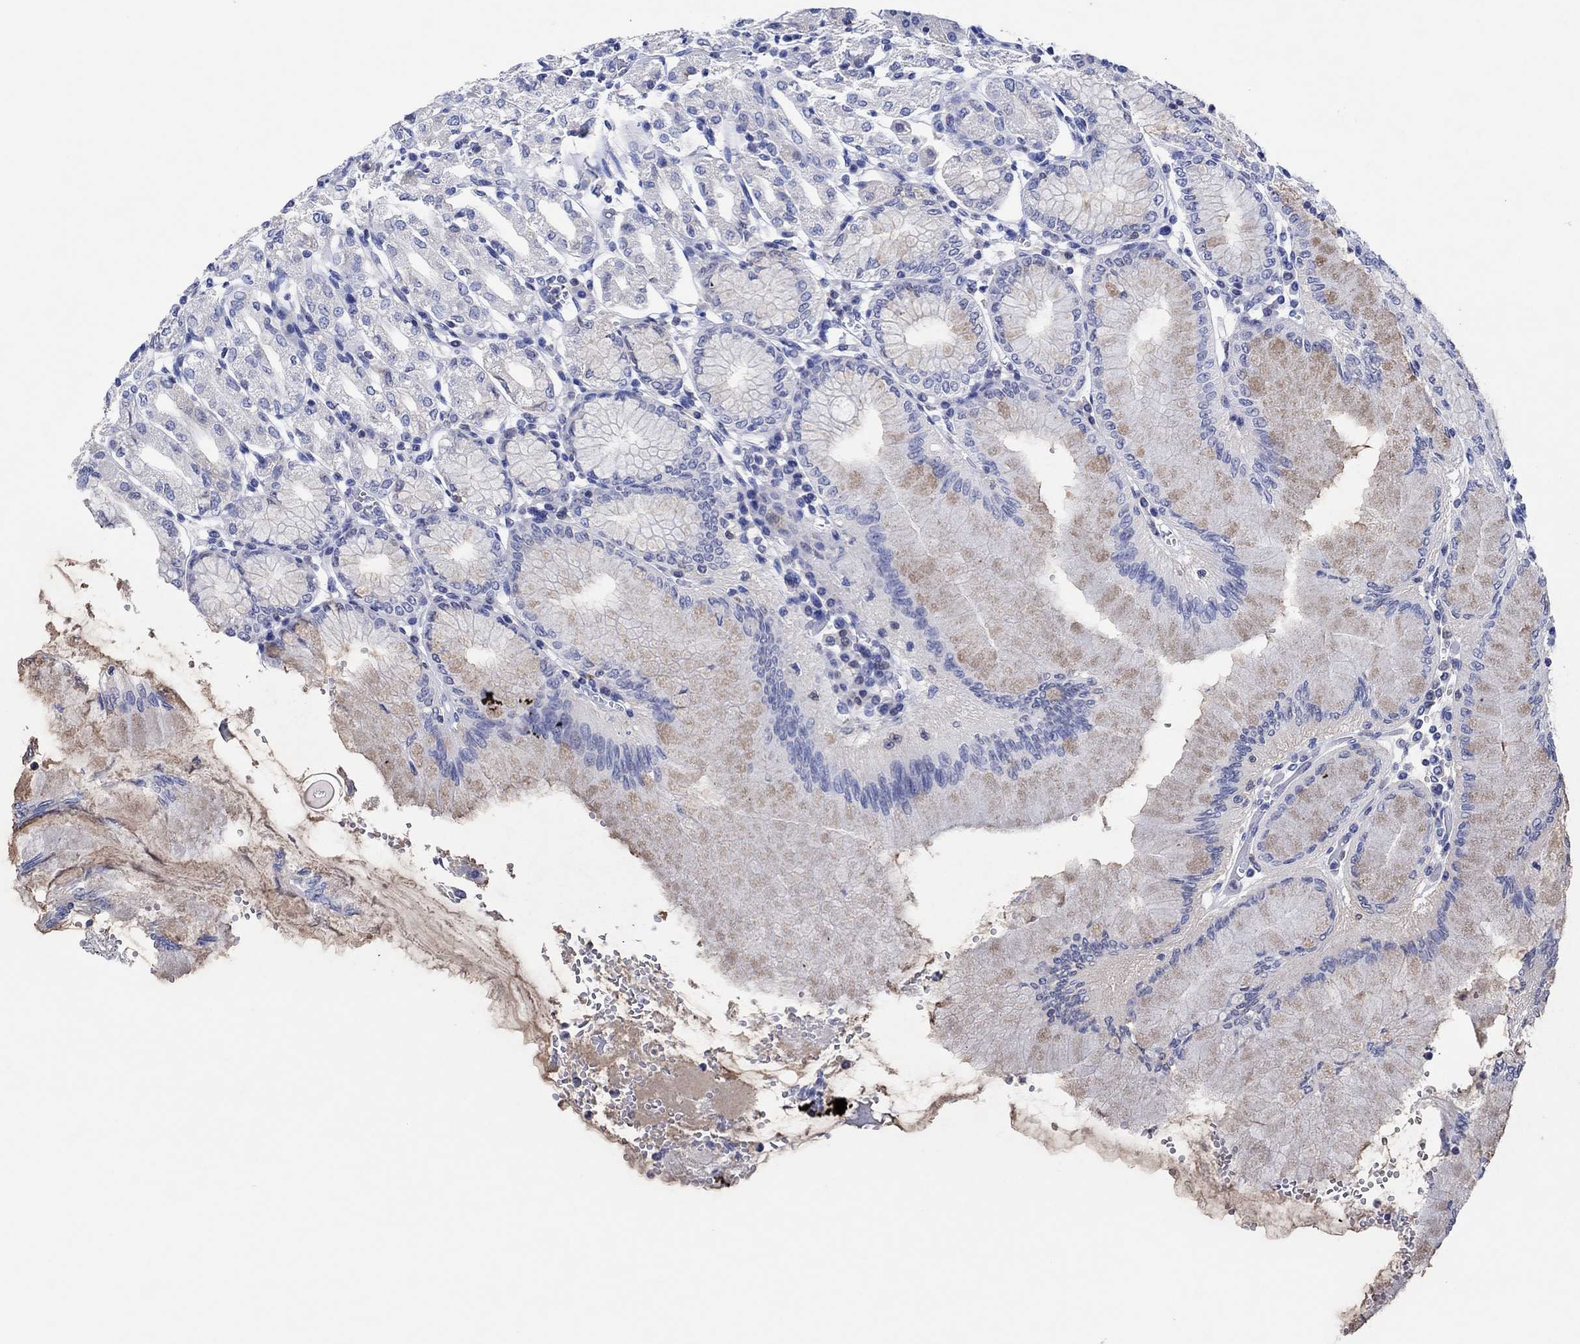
{"staining": {"intensity": "weak", "quantity": "<25%", "location": "cytoplasmic/membranous"}, "tissue": "stomach", "cell_type": "Glandular cells", "image_type": "normal", "snomed": [{"axis": "morphology", "description": "Normal tissue, NOS"}, {"axis": "topography", "description": "Skeletal muscle"}, {"axis": "topography", "description": "Stomach"}], "caption": "Stomach was stained to show a protein in brown. There is no significant positivity in glandular cells. (DAB immunohistochemistry, high magnification).", "gene": "CPNE6", "patient": {"sex": "female", "age": 57}}